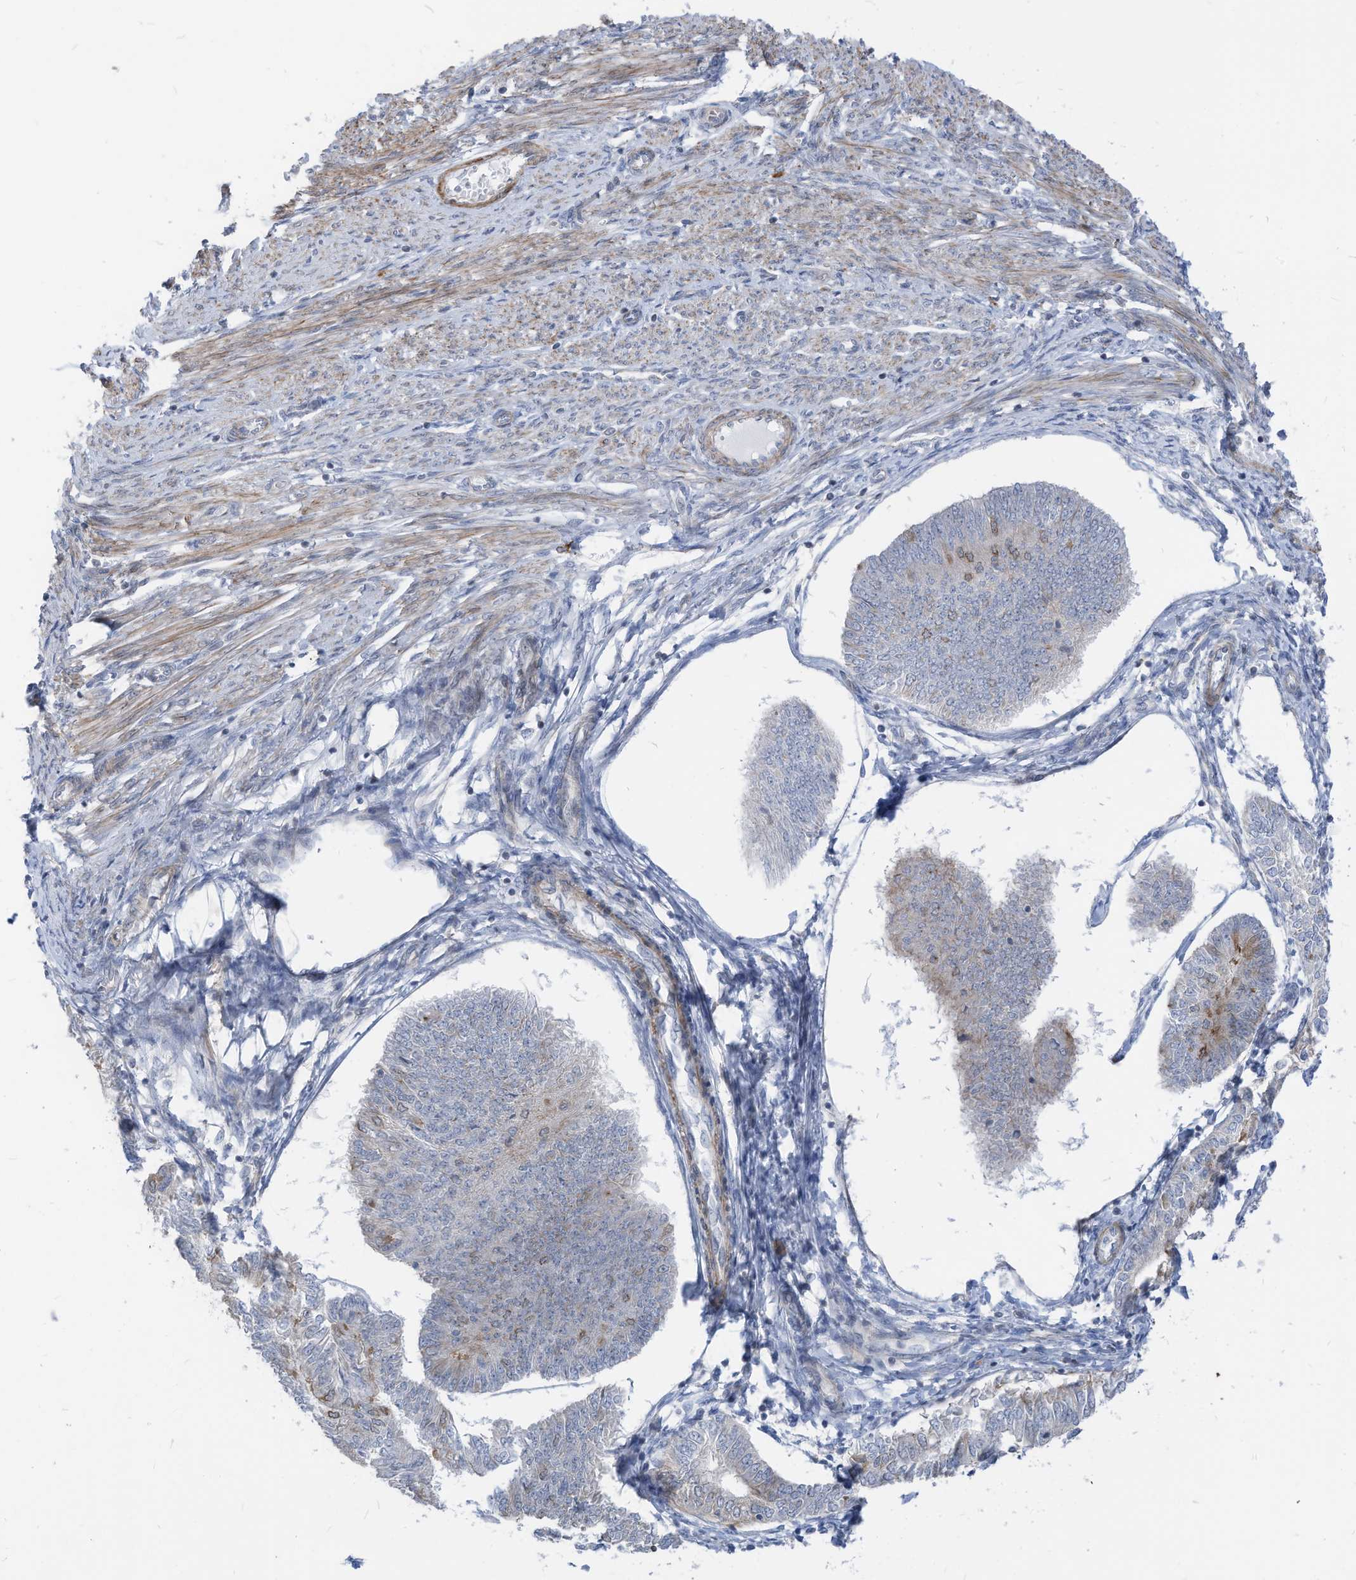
{"staining": {"intensity": "weak", "quantity": "<25%", "location": "cytoplasmic/membranous"}, "tissue": "endometrial cancer", "cell_type": "Tumor cells", "image_type": "cancer", "snomed": [{"axis": "morphology", "description": "Adenocarcinoma, NOS"}, {"axis": "topography", "description": "Endometrium"}], "caption": "This is an immunohistochemistry (IHC) histopathology image of adenocarcinoma (endometrial). There is no staining in tumor cells.", "gene": "GPATCH3", "patient": {"sex": "female", "age": 58}}